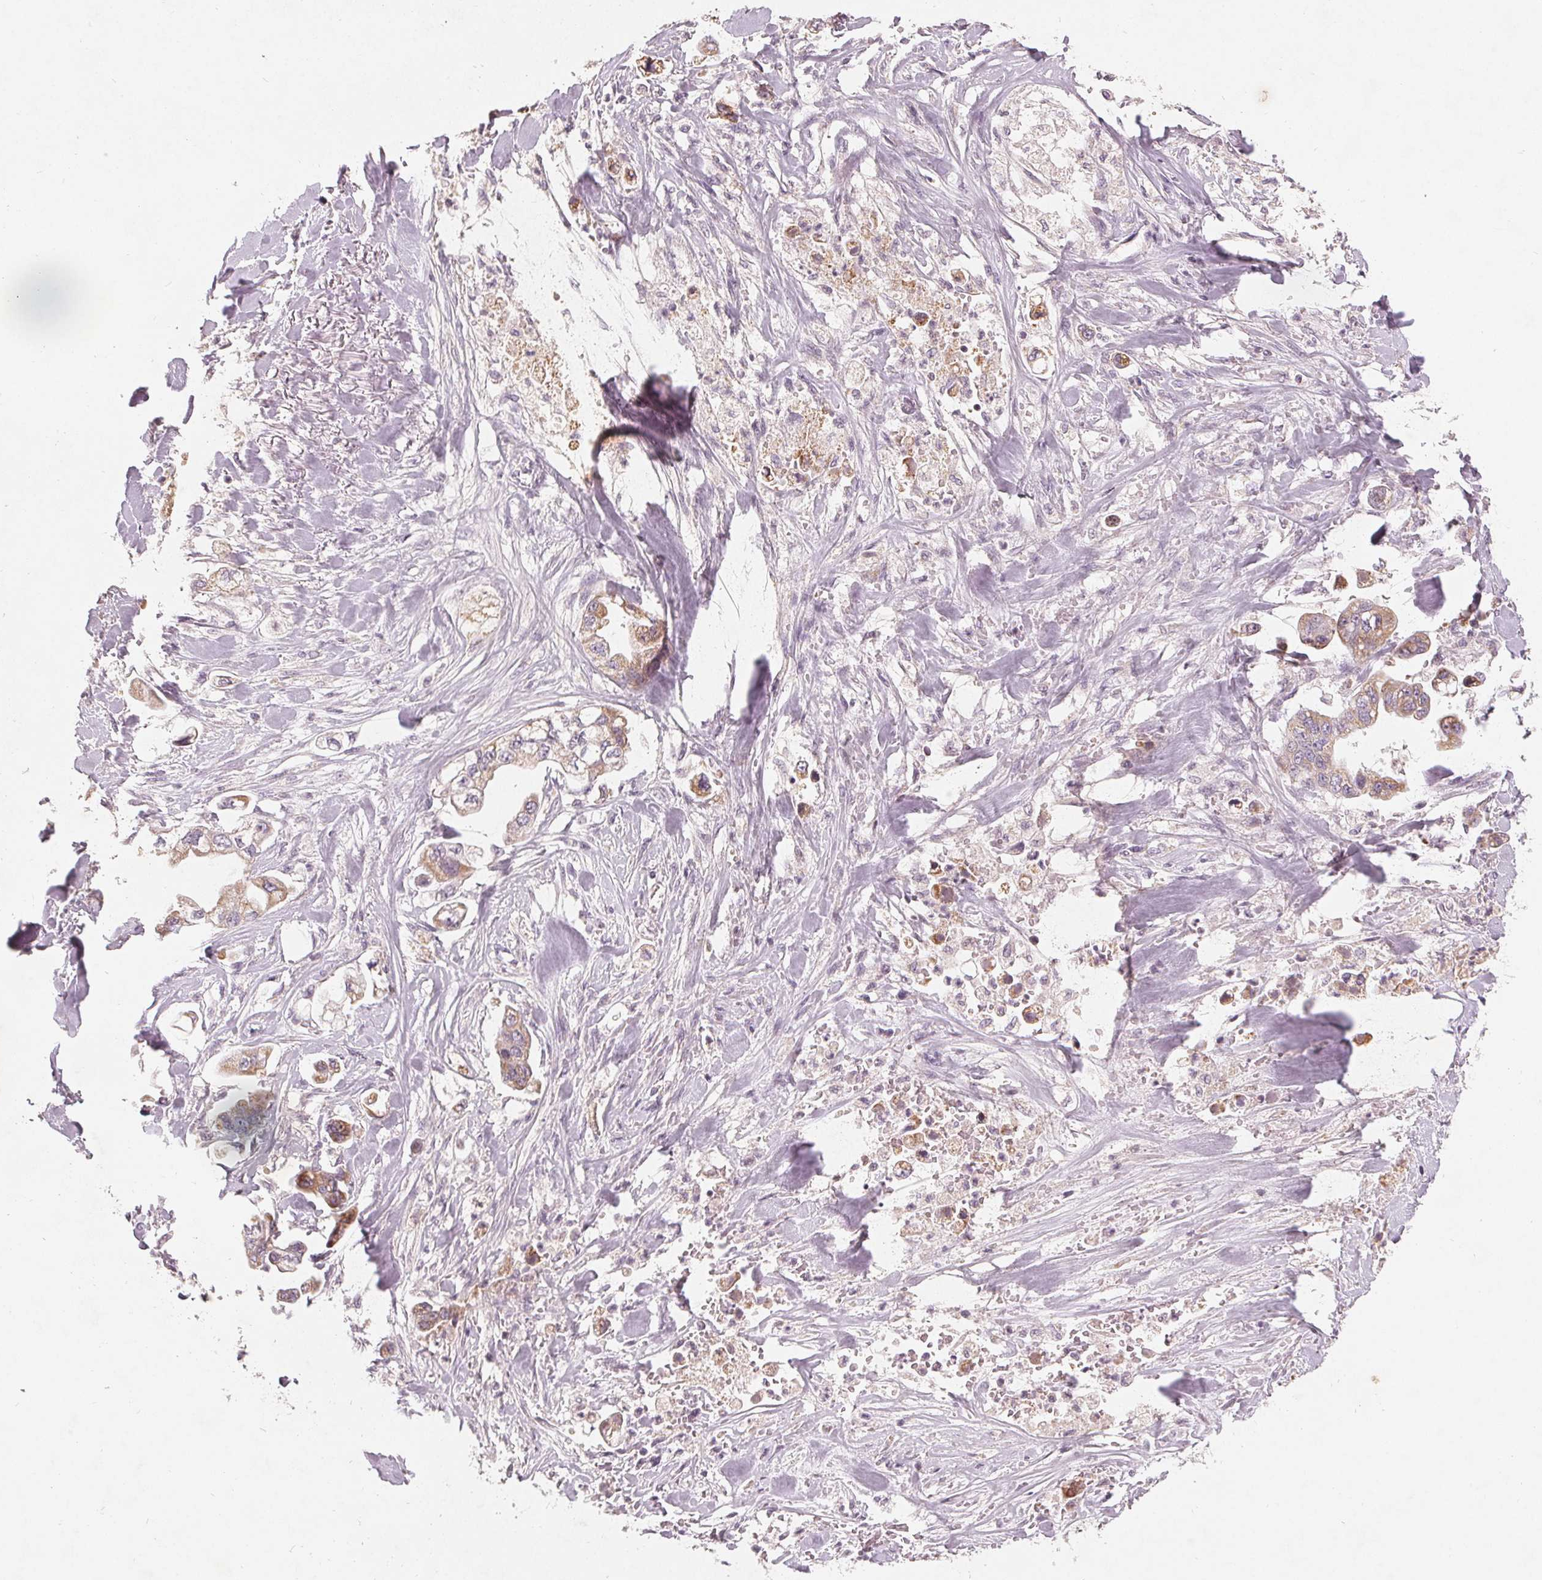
{"staining": {"intensity": "moderate", "quantity": "25%-75%", "location": "cytoplasmic/membranous"}, "tissue": "stomach cancer", "cell_type": "Tumor cells", "image_type": "cancer", "snomed": [{"axis": "morphology", "description": "Adenocarcinoma, NOS"}, {"axis": "topography", "description": "Stomach"}], "caption": "A photomicrograph of adenocarcinoma (stomach) stained for a protein shows moderate cytoplasmic/membranous brown staining in tumor cells.", "gene": "TRIM60", "patient": {"sex": "male", "age": 62}}